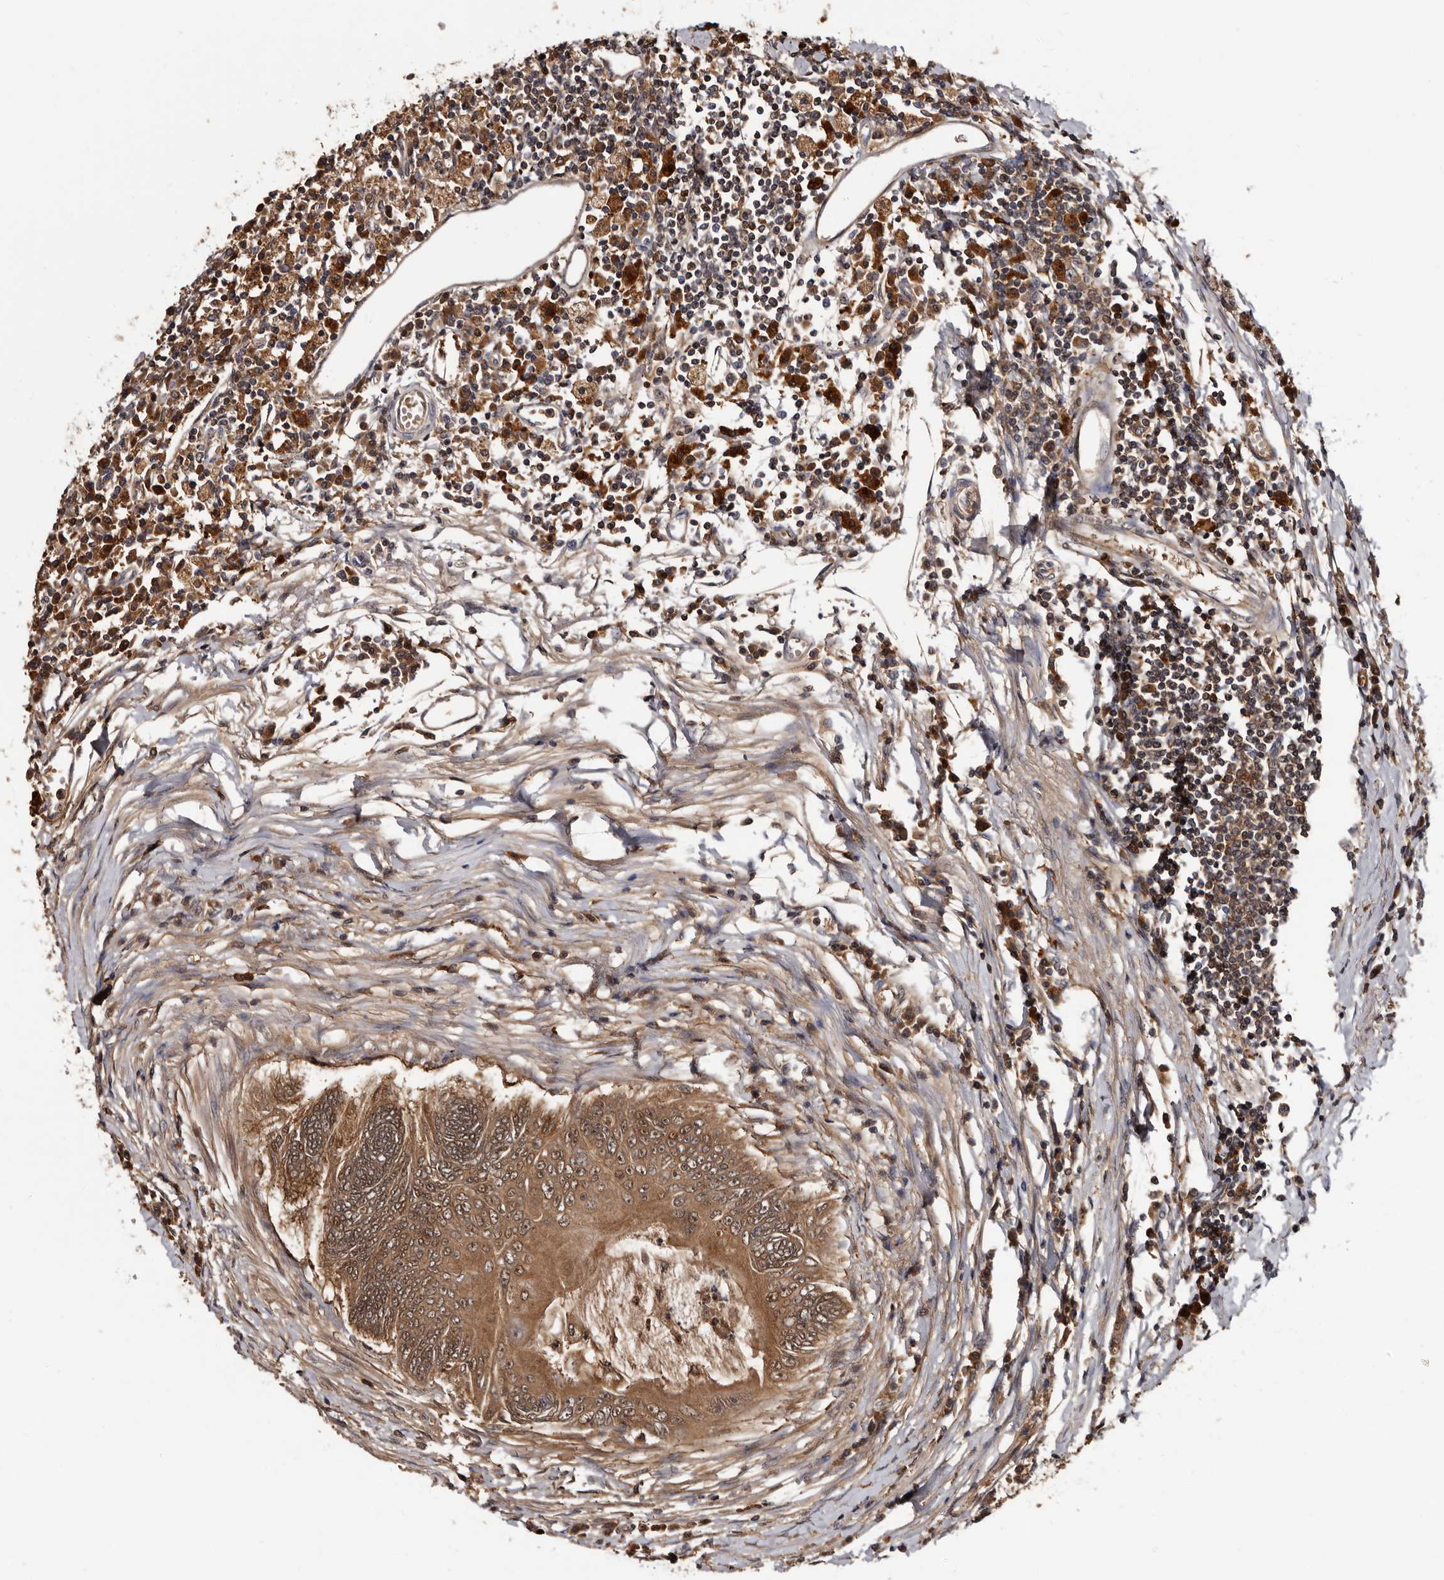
{"staining": {"intensity": "strong", "quantity": ">75%", "location": "cytoplasmic/membranous,nuclear"}, "tissue": "colorectal cancer", "cell_type": "Tumor cells", "image_type": "cancer", "snomed": [{"axis": "morphology", "description": "Adenoma, NOS"}, {"axis": "morphology", "description": "Adenocarcinoma, NOS"}, {"axis": "topography", "description": "Colon"}], "caption": "Protein expression analysis of human colorectal cancer reveals strong cytoplasmic/membranous and nuclear expression in approximately >75% of tumor cells.", "gene": "DNPH1", "patient": {"sex": "male", "age": 79}}